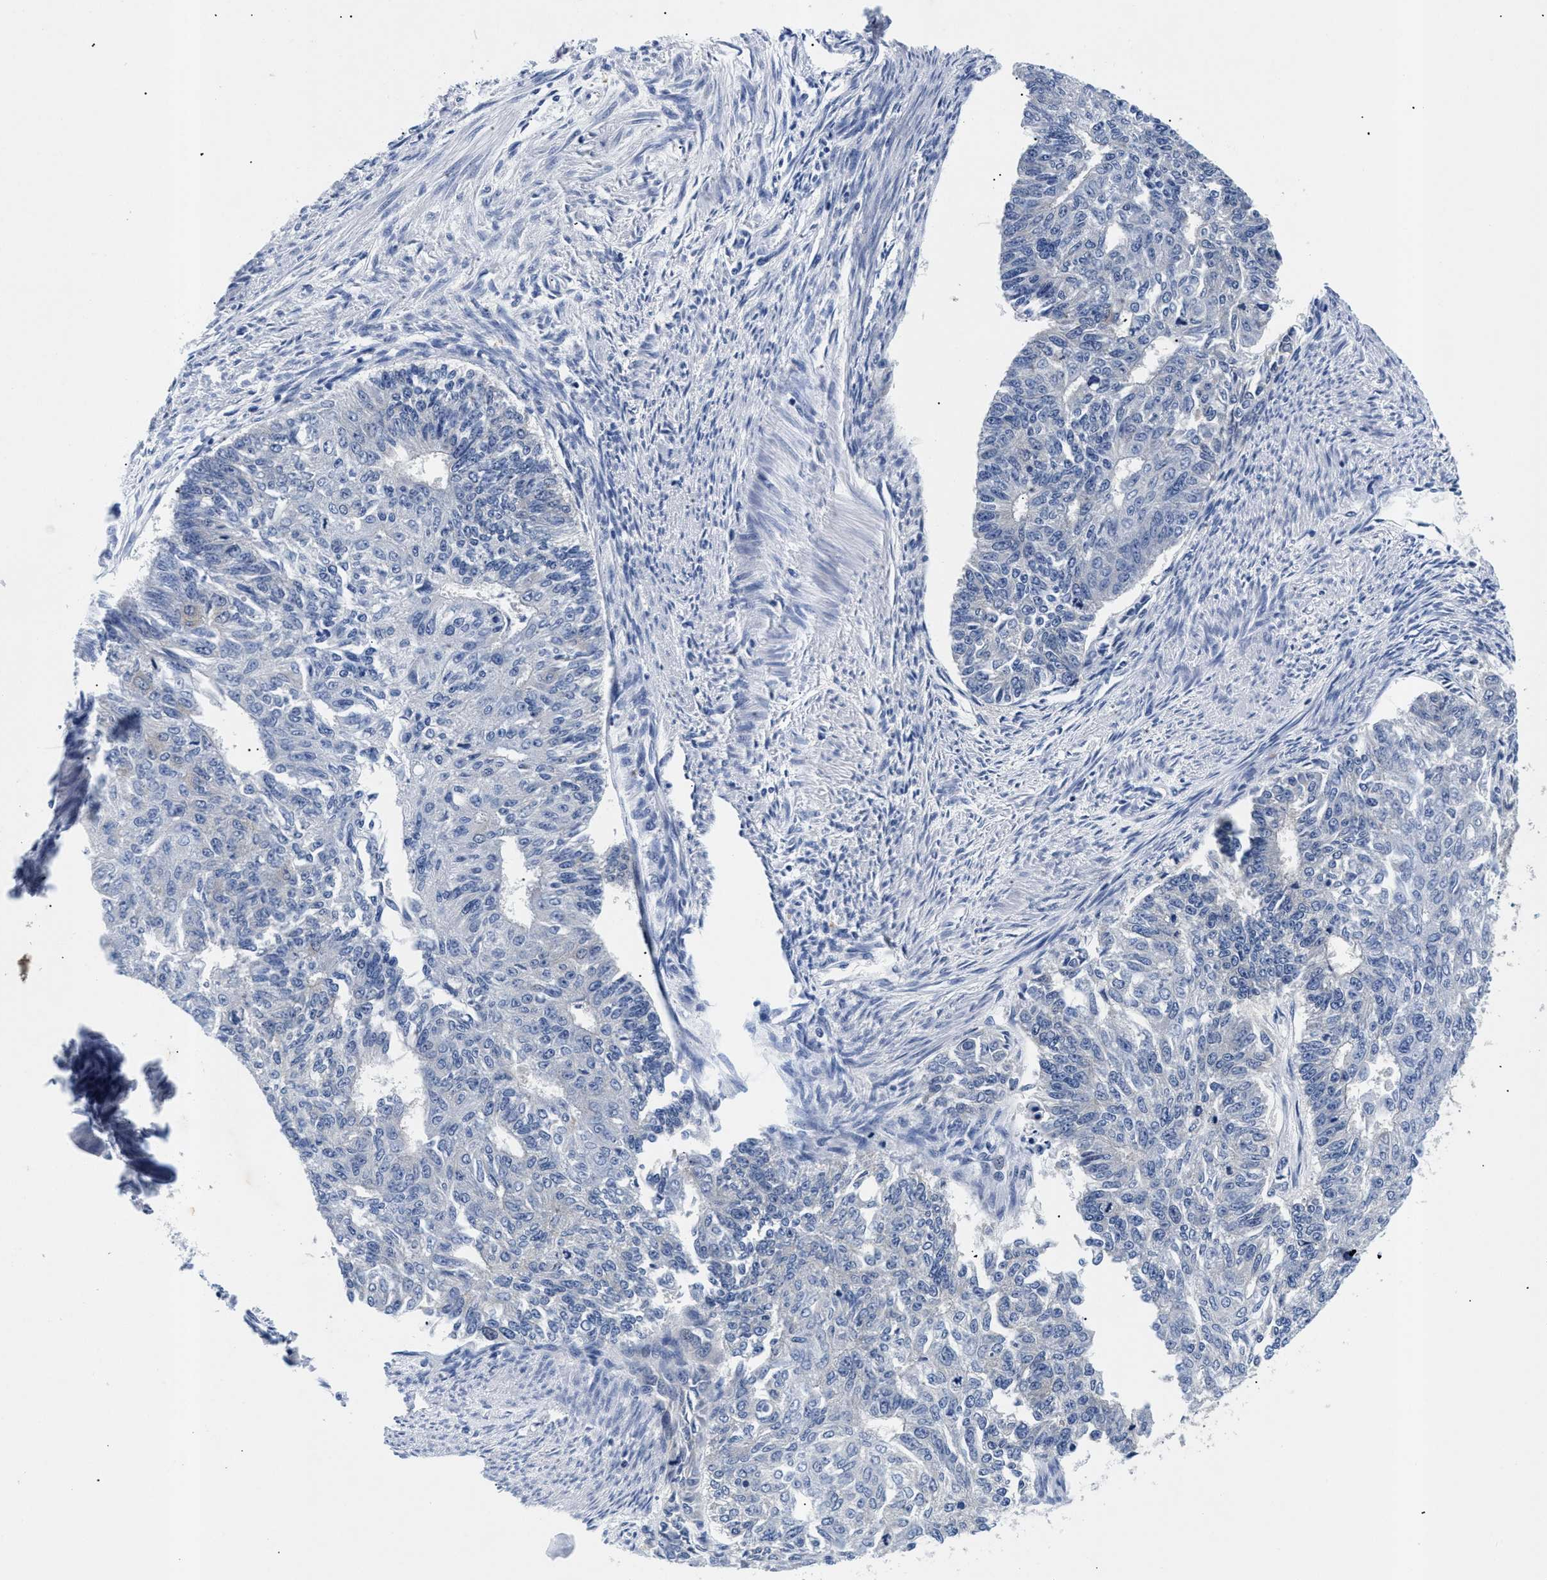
{"staining": {"intensity": "negative", "quantity": "none", "location": "none"}, "tissue": "endometrial cancer", "cell_type": "Tumor cells", "image_type": "cancer", "snomed": [{"axis": "morphology", "description": "Adenocarcinoma, NOS"}, {"axis": "topography", "description": "Endometrium"}], "caption": "Immunohistochemistry of human endometrial cancer displays no expression in tumor cells.", "gene": "MEA1", "patient": {"sex": "female", "age": 32}}